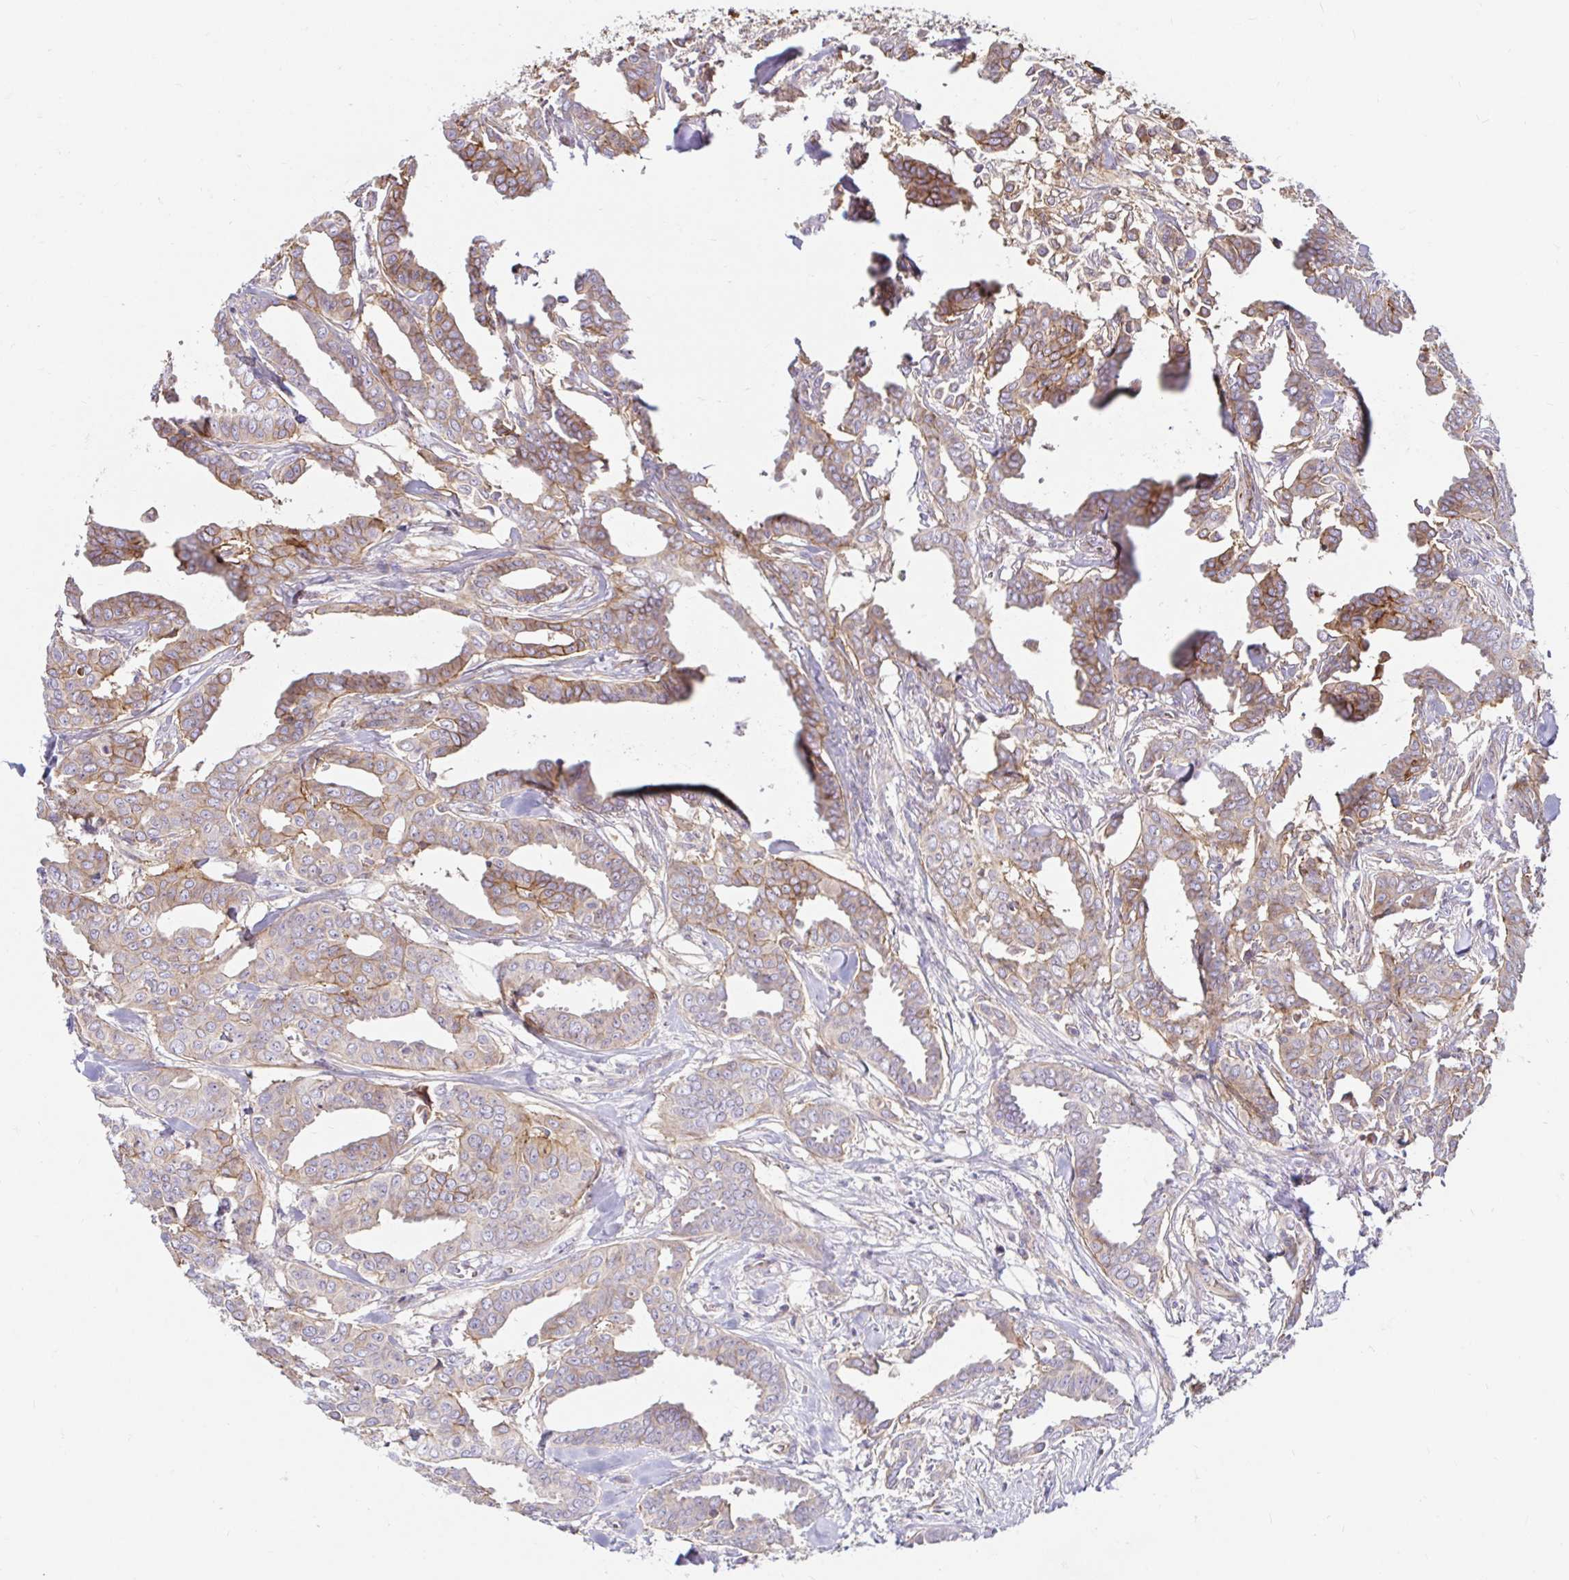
{"staining": {"intensity": "weak", "quantity": "25%-75%", "location": "cytoplasmic/membranous"}, "tissue": "breast cancer", "cell_type": "Tumor cells", "image_type": "cancer", "snomed": [{"axis": "morphology", "description": "Duct carcinoma"}, {"axis": "topography", "description": "Breast"}], "caption": "Immunohistochemical staining of breast cancer (intraductal carcinoma) demonstrates low levels of weak cytoplasmic/membranous staining in about 25%-75% of tumor cells.", "gene": "ITGA2", "patient": {"sex": "female", "age": 45}}